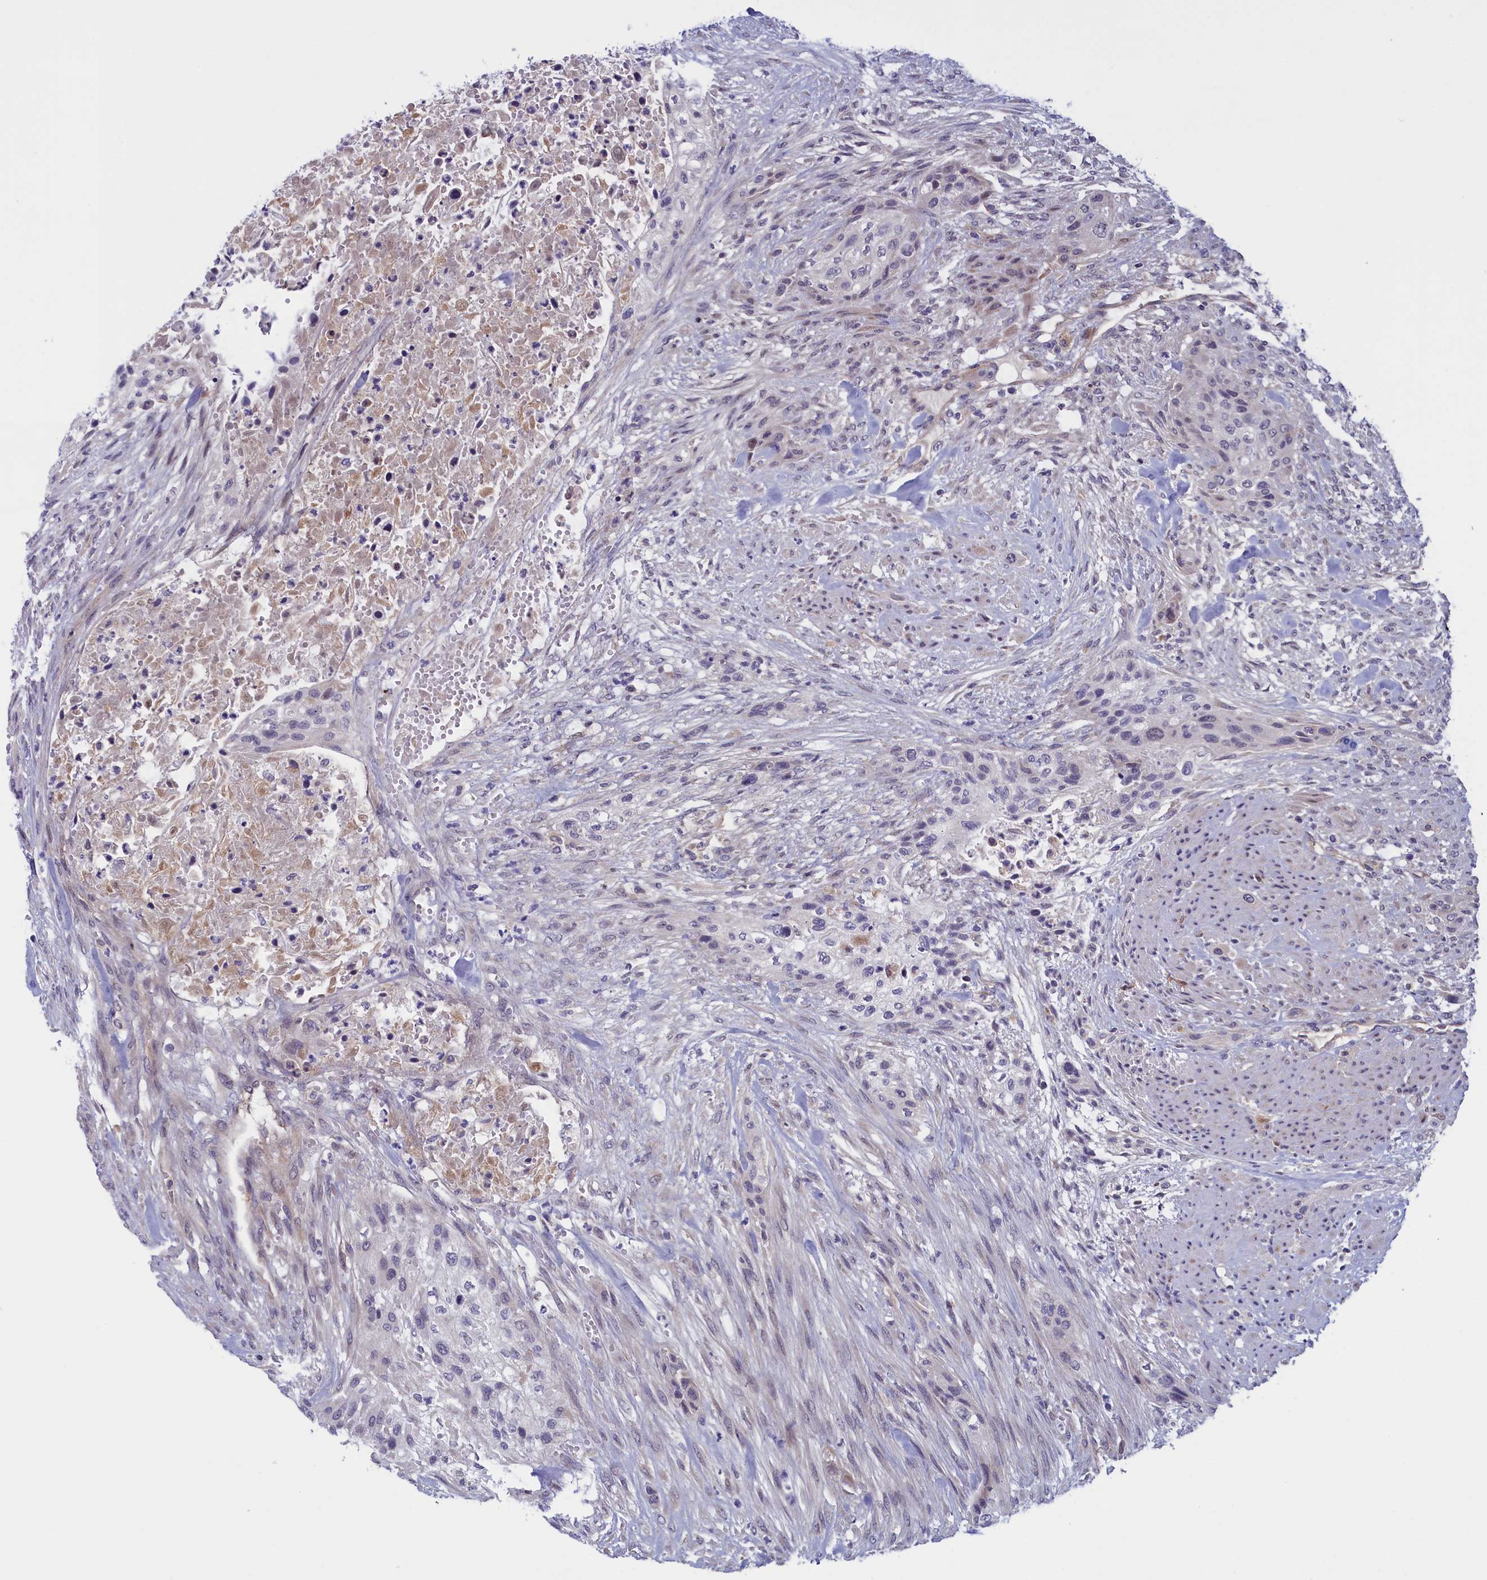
{"staining": {"intensity": "negative", "quantity": "none", "location": "none"}, "tissue": "urothelial cancer", "cell_type": "Tumor cells", "image_type": "cancer", "snomed": [{"axis": "morphology", "description": "Urothelial carcinoma, High grade"}, {"axis": "topography", "description": "Urinary bladder"}], "caption": "The photomicrograph reveals no staining of tumor cells in urothelial cancer. (IHC, brightfield microscopy, high magnification).", "gene": "IGFALS", "patient": {"sex": "male", "age": 35}}